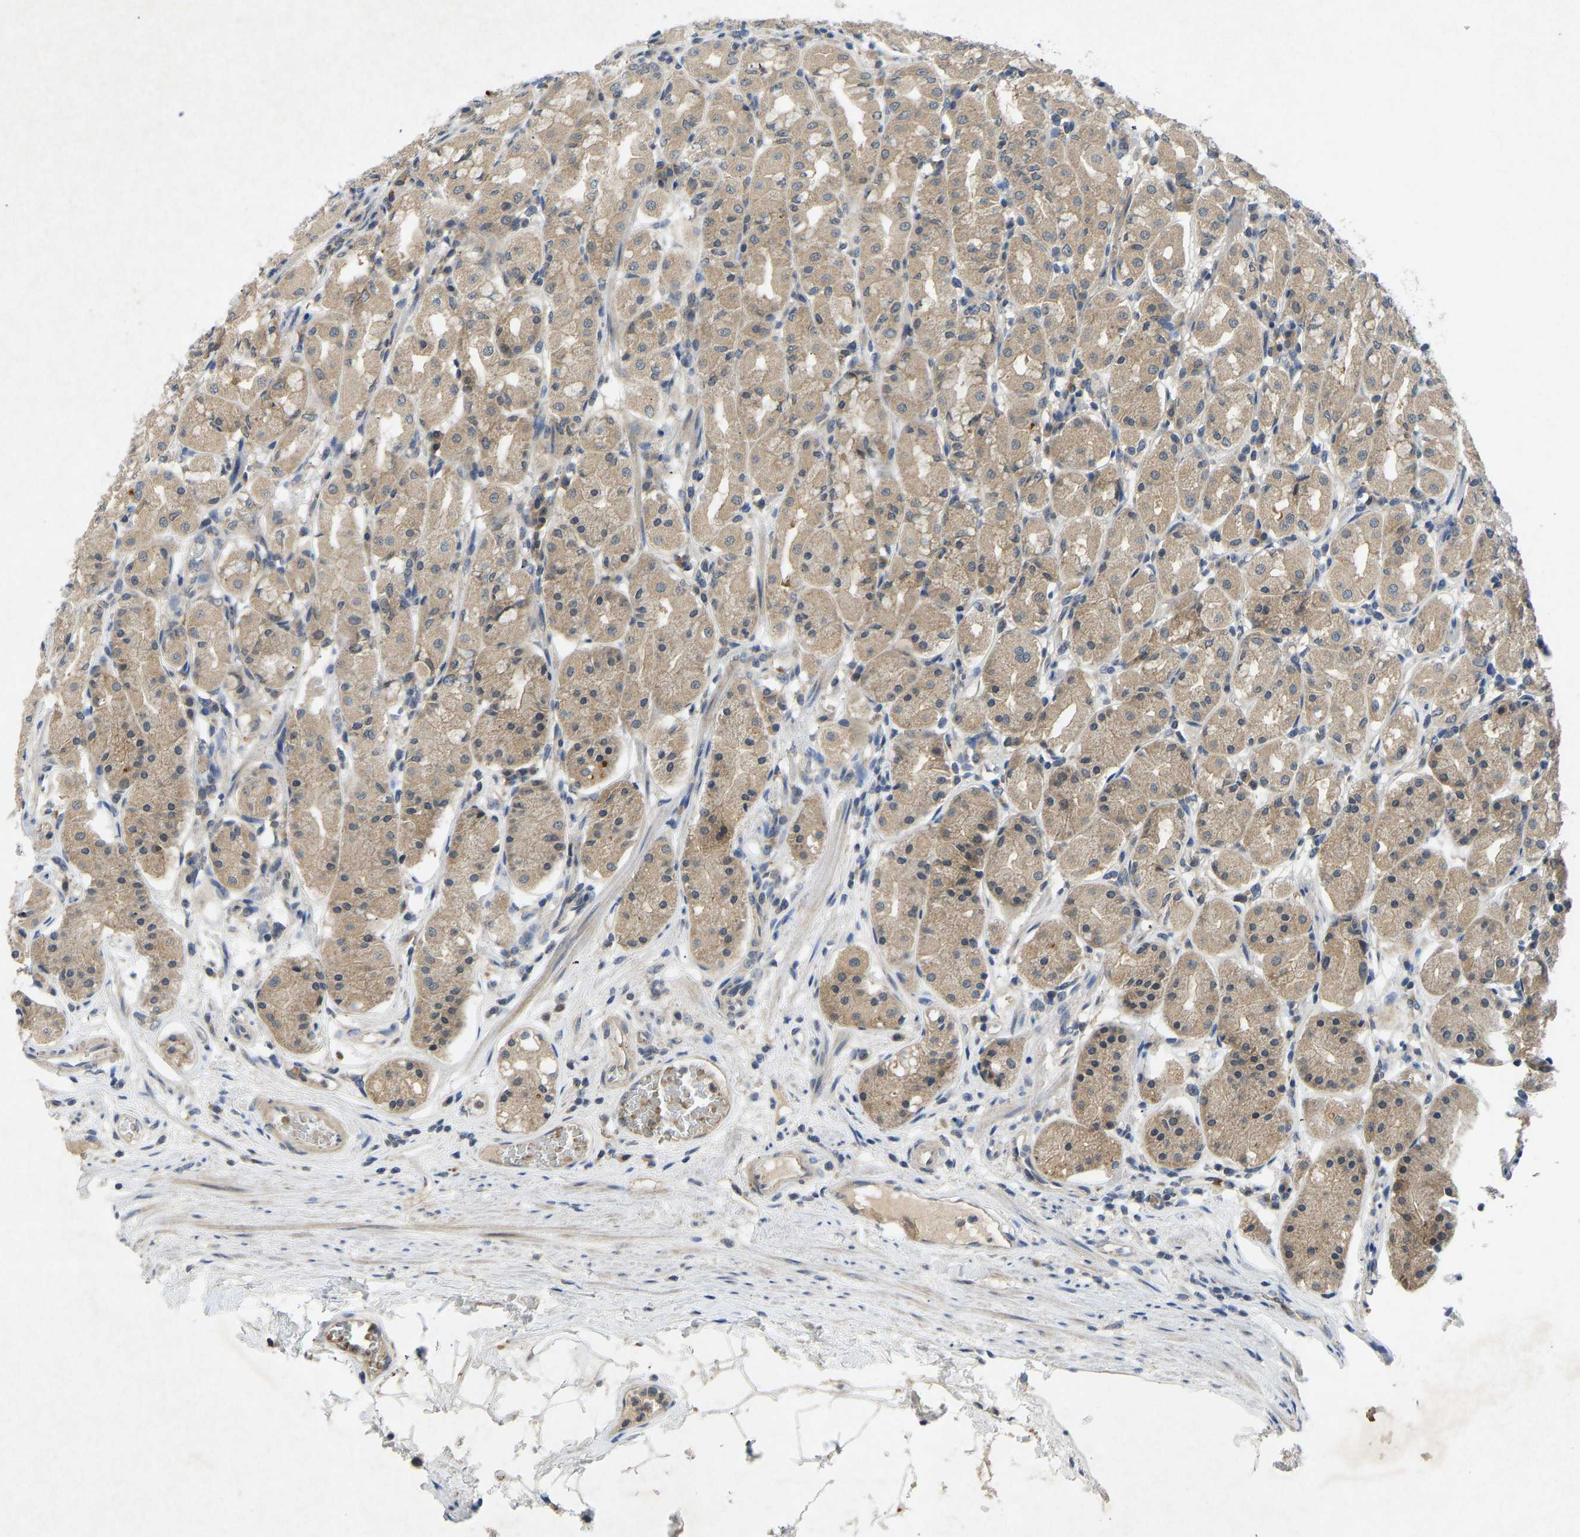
{"staining": {"intensity": "weak", "quantity": ">75%", "location": "cytoplasmic/membranous"}, "tissue": "stomach", "cell_type": "Glandular cells", "image_type": "normal", "snomed": [{"axis": "morphology", "description": "Normal tissue, NOS"}, {"axis": "topography", "description": "Stomach"}, {"axis": "topography", "description": "Stomach, lower"}], "caption": "This histopathology image exhibits immunohistochemistry (IHC) staining of unremarkable human stomach, with low weak cytoplasmic/membranous positivity in approximately >75% of glandular cells.", "gene": "PDE7A", "patient": {"sex": "female", "age": 56}}